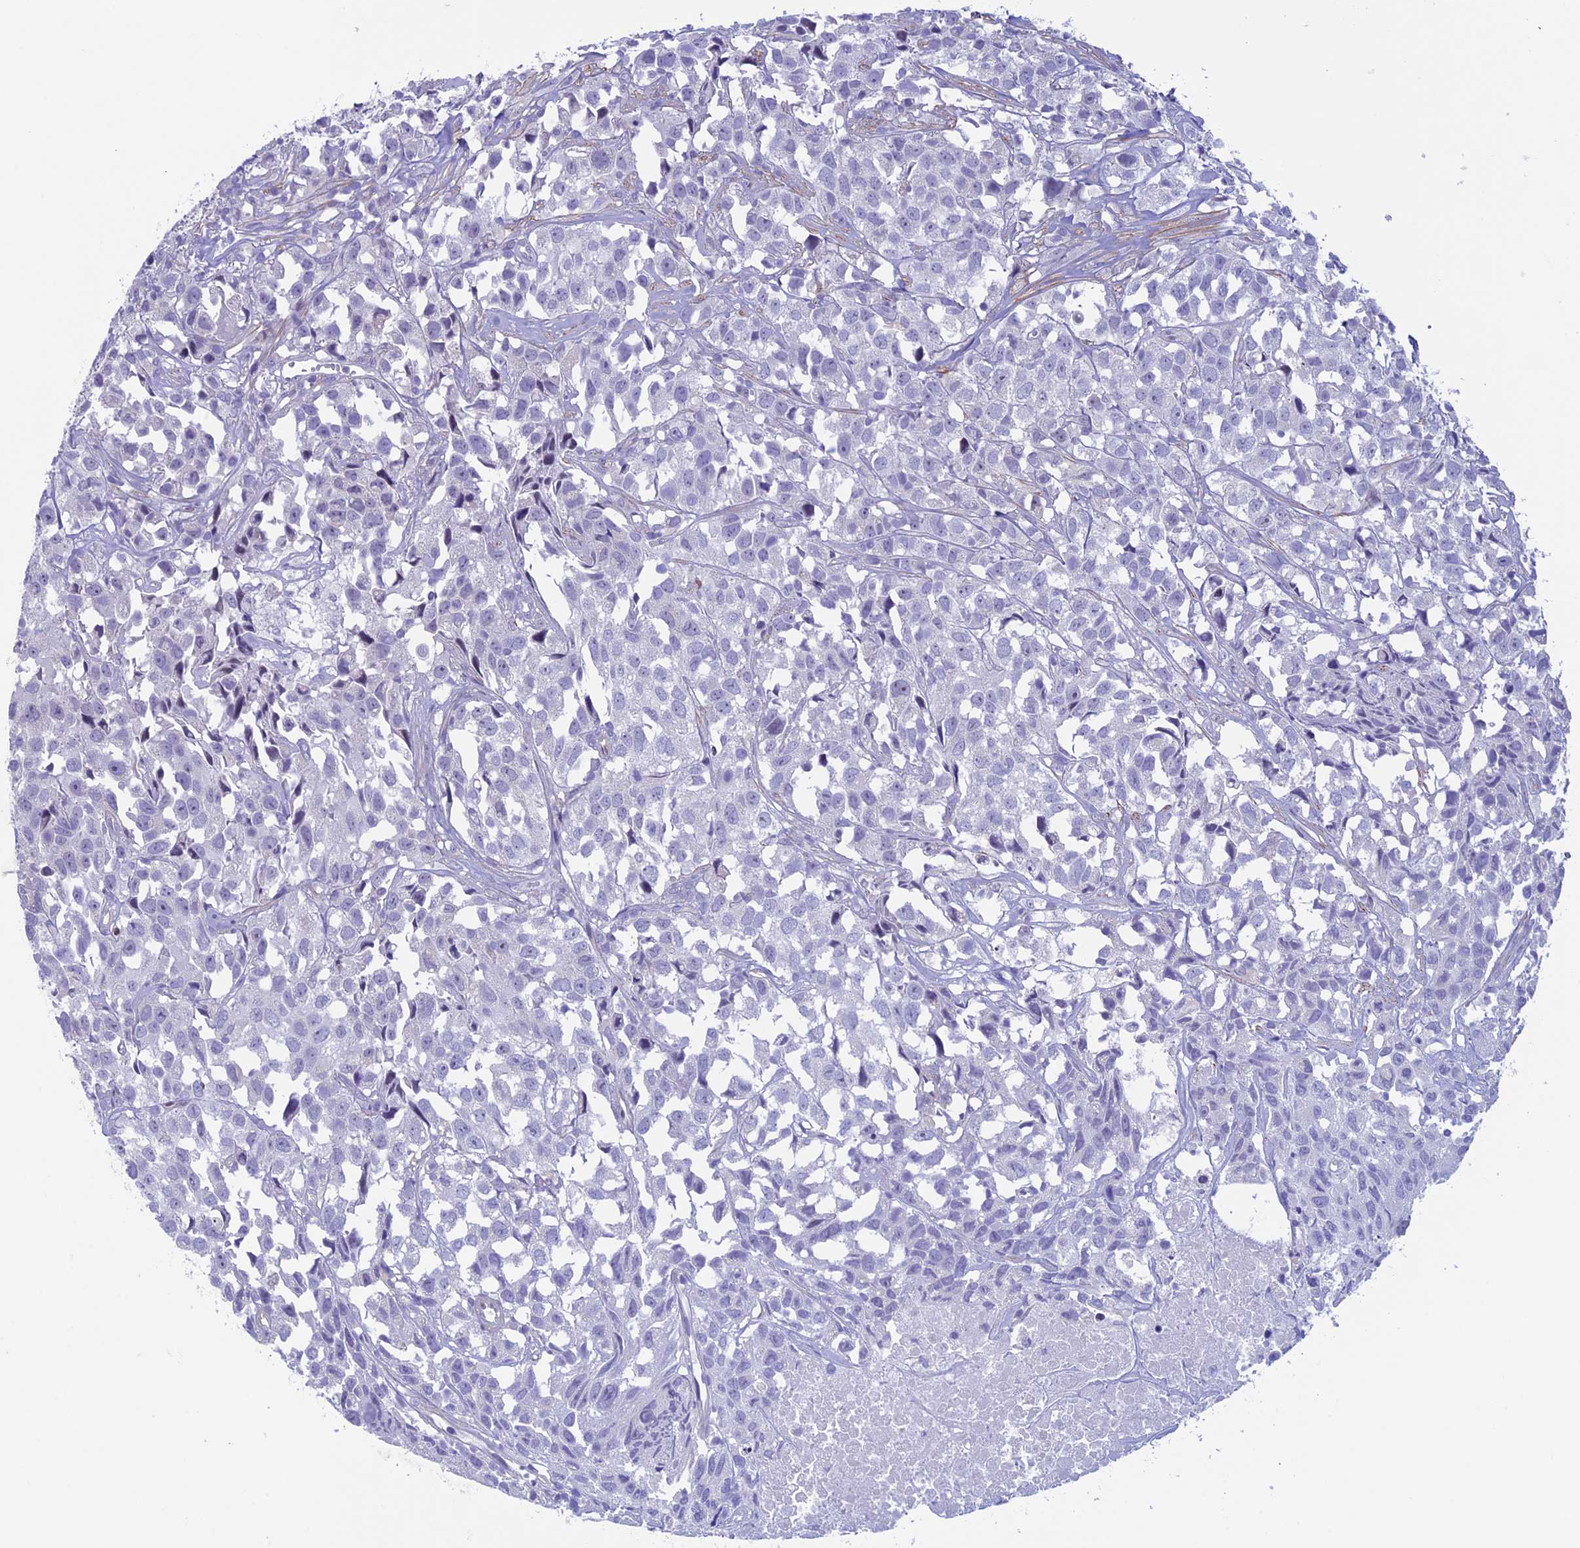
{"staining": {"intensity": "negative", "quantity": "none", "location": "none"}, "tissue": "urothelial cancer", "cell_type": "Tumor cells", "image_type": "cancer", "snomed": [{"axis": "morphology", "description": "Urothelial carcinoma, High grade"}, {"axis": "topography", "description": "Urinary bladder"}], "caption": "DAB immunohistochemical staining of urothelial cancer shows no significant positivity in tumor cells.", "gene": "IGSF6", "patient": {"sex": "female", "age": 75}}